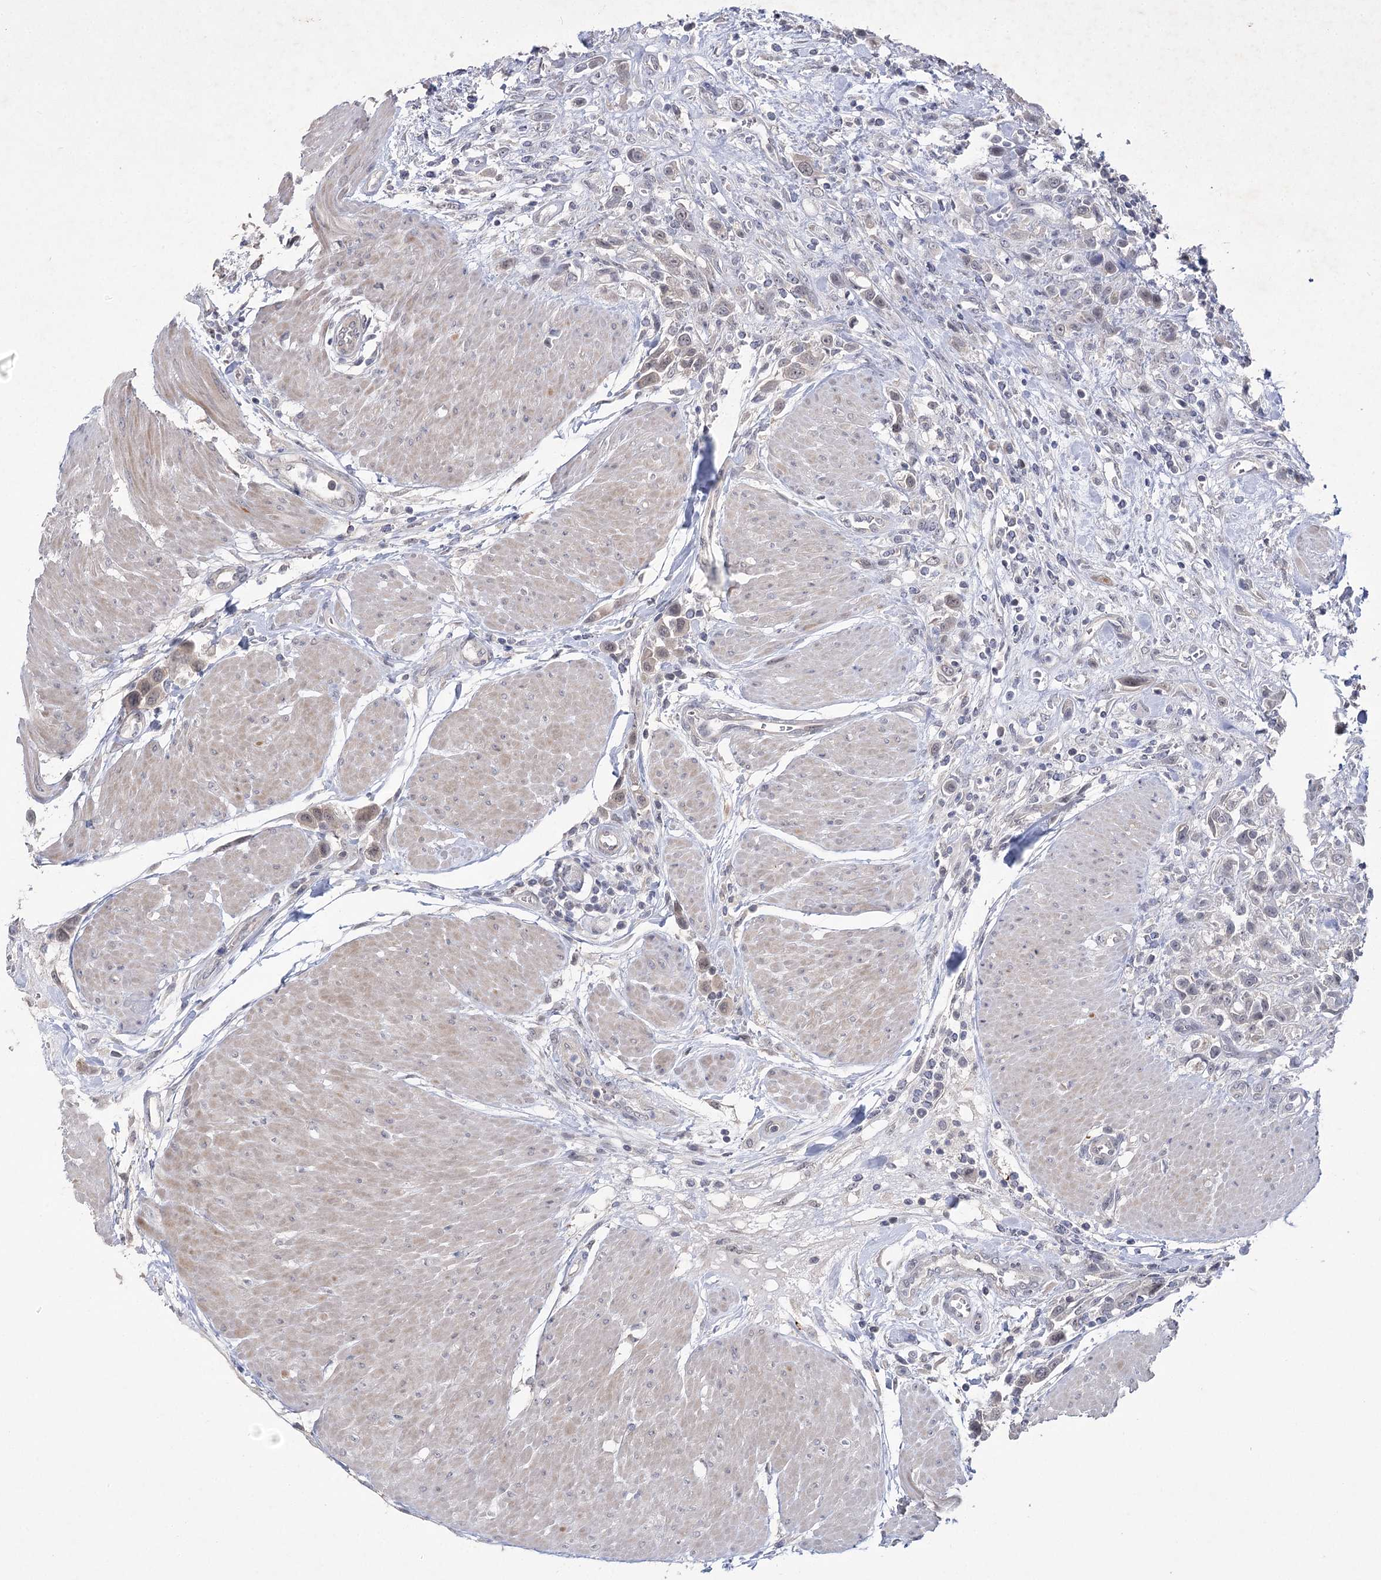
{"staining": {"intensity": "weak", "quantity": "<25%", "location": "cytoplasmic/membranous"}, "tissue": "urothelial cancer", "cell_type": "Tumor cells", "image_type": "cancer", "snomed": [{"axis": "morphology", "description": "Urothelial carcinoma, High grade"}, {"axis": "topography", "description": "Urinary bladder"}], "caption": "Photomicrograph shows no significant protein positivity in tumor cells of urothelial cancer.", "gene": "PHYHIPL", "patient": {"sex": "male", "age": 50}}